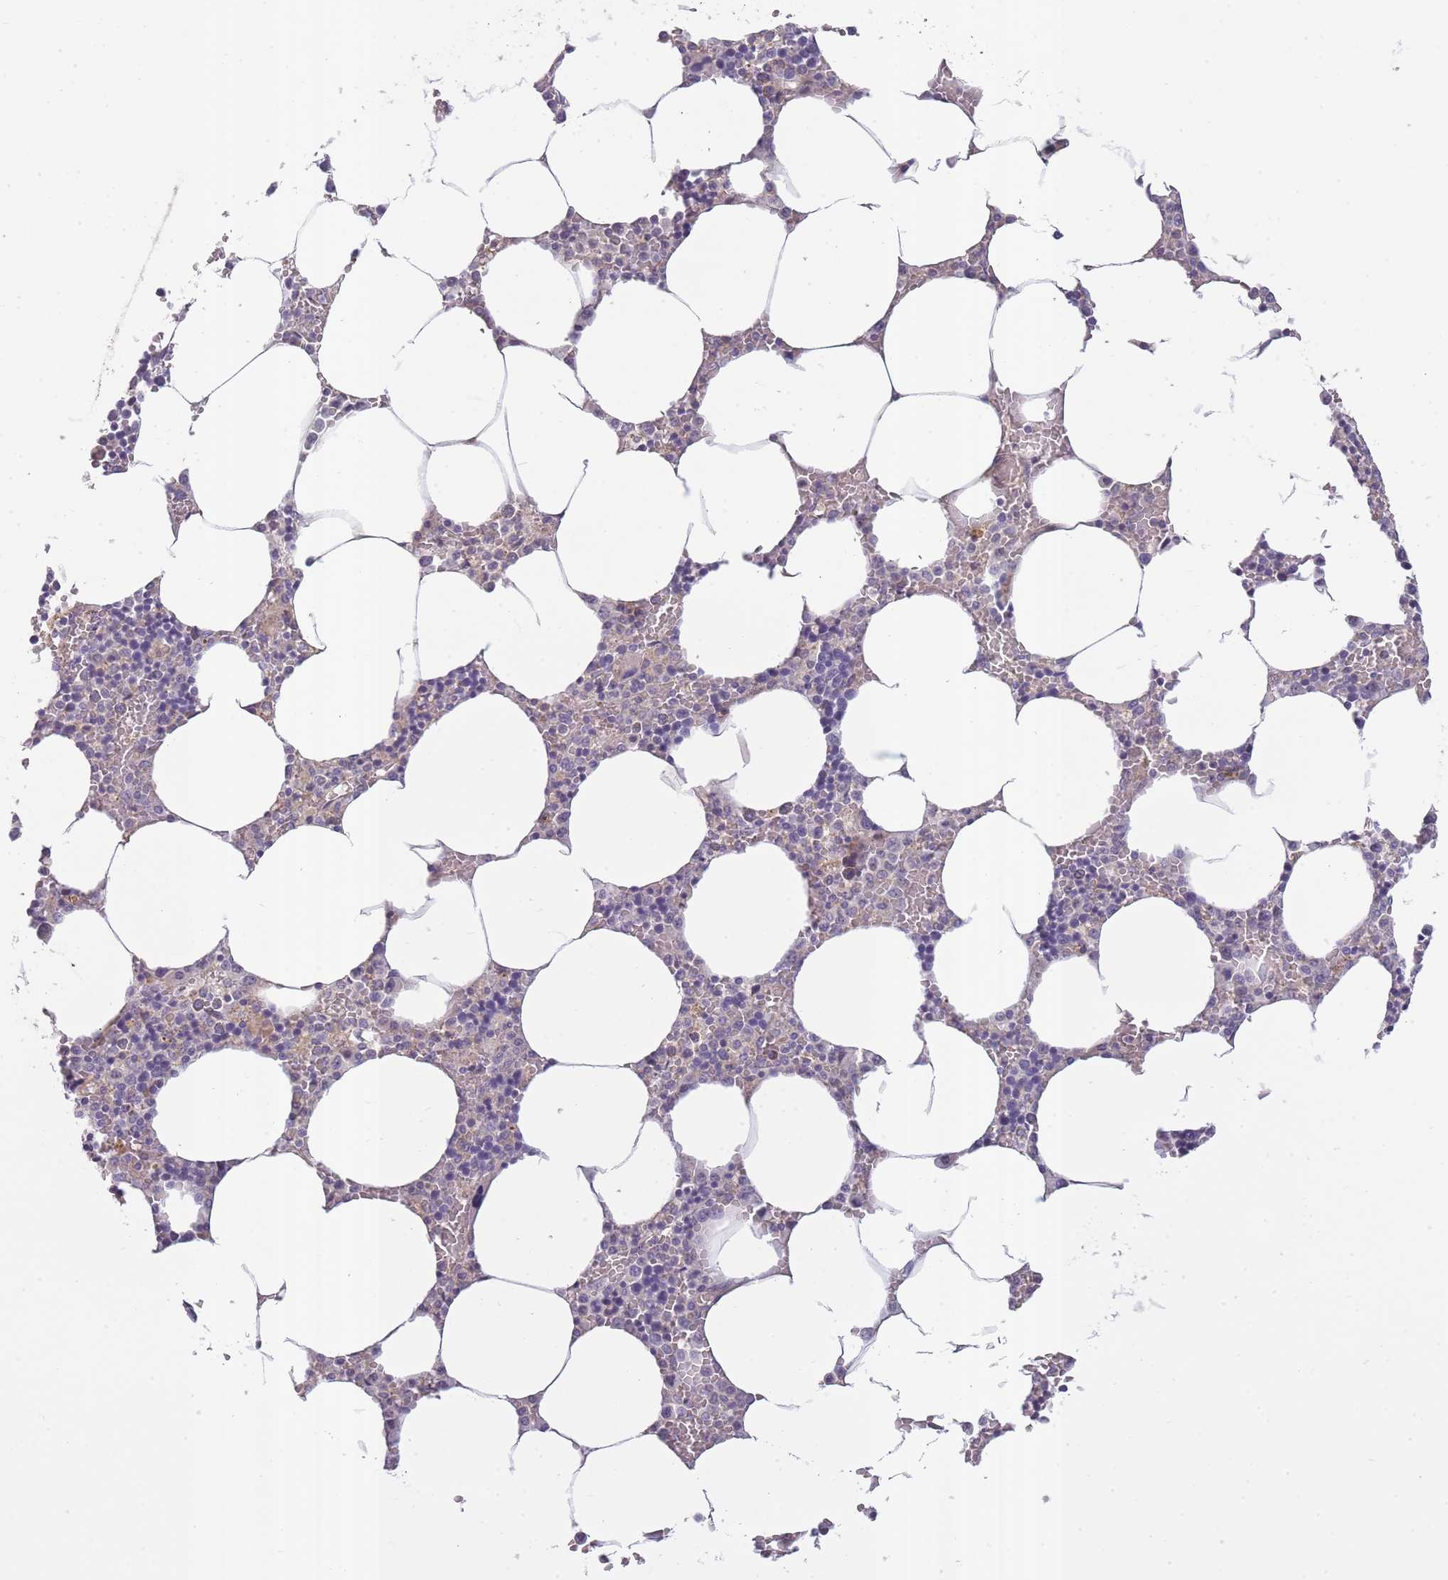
{"staining": {"intensity": "negative", "quantity": "none", "location": "none"}, "tissue": "bone marrow", "cell_type": "Hematopoietic cells", "image_type": "normal", "snomed": [{"axis": "morphology", "description": "Normal tissue, NOS"}, {"axis": "topography", "description": "Bone marrow"}], "caption": "An immunohistochemistry (IHC) micrograph of unremarkable bone marrow is shown. There is no staining in hematopoietic cells of bone marrow. Nuclei are stained in blue.", "gene": "SLC8A2", "patient": {"sex": "male", "age": 70}}